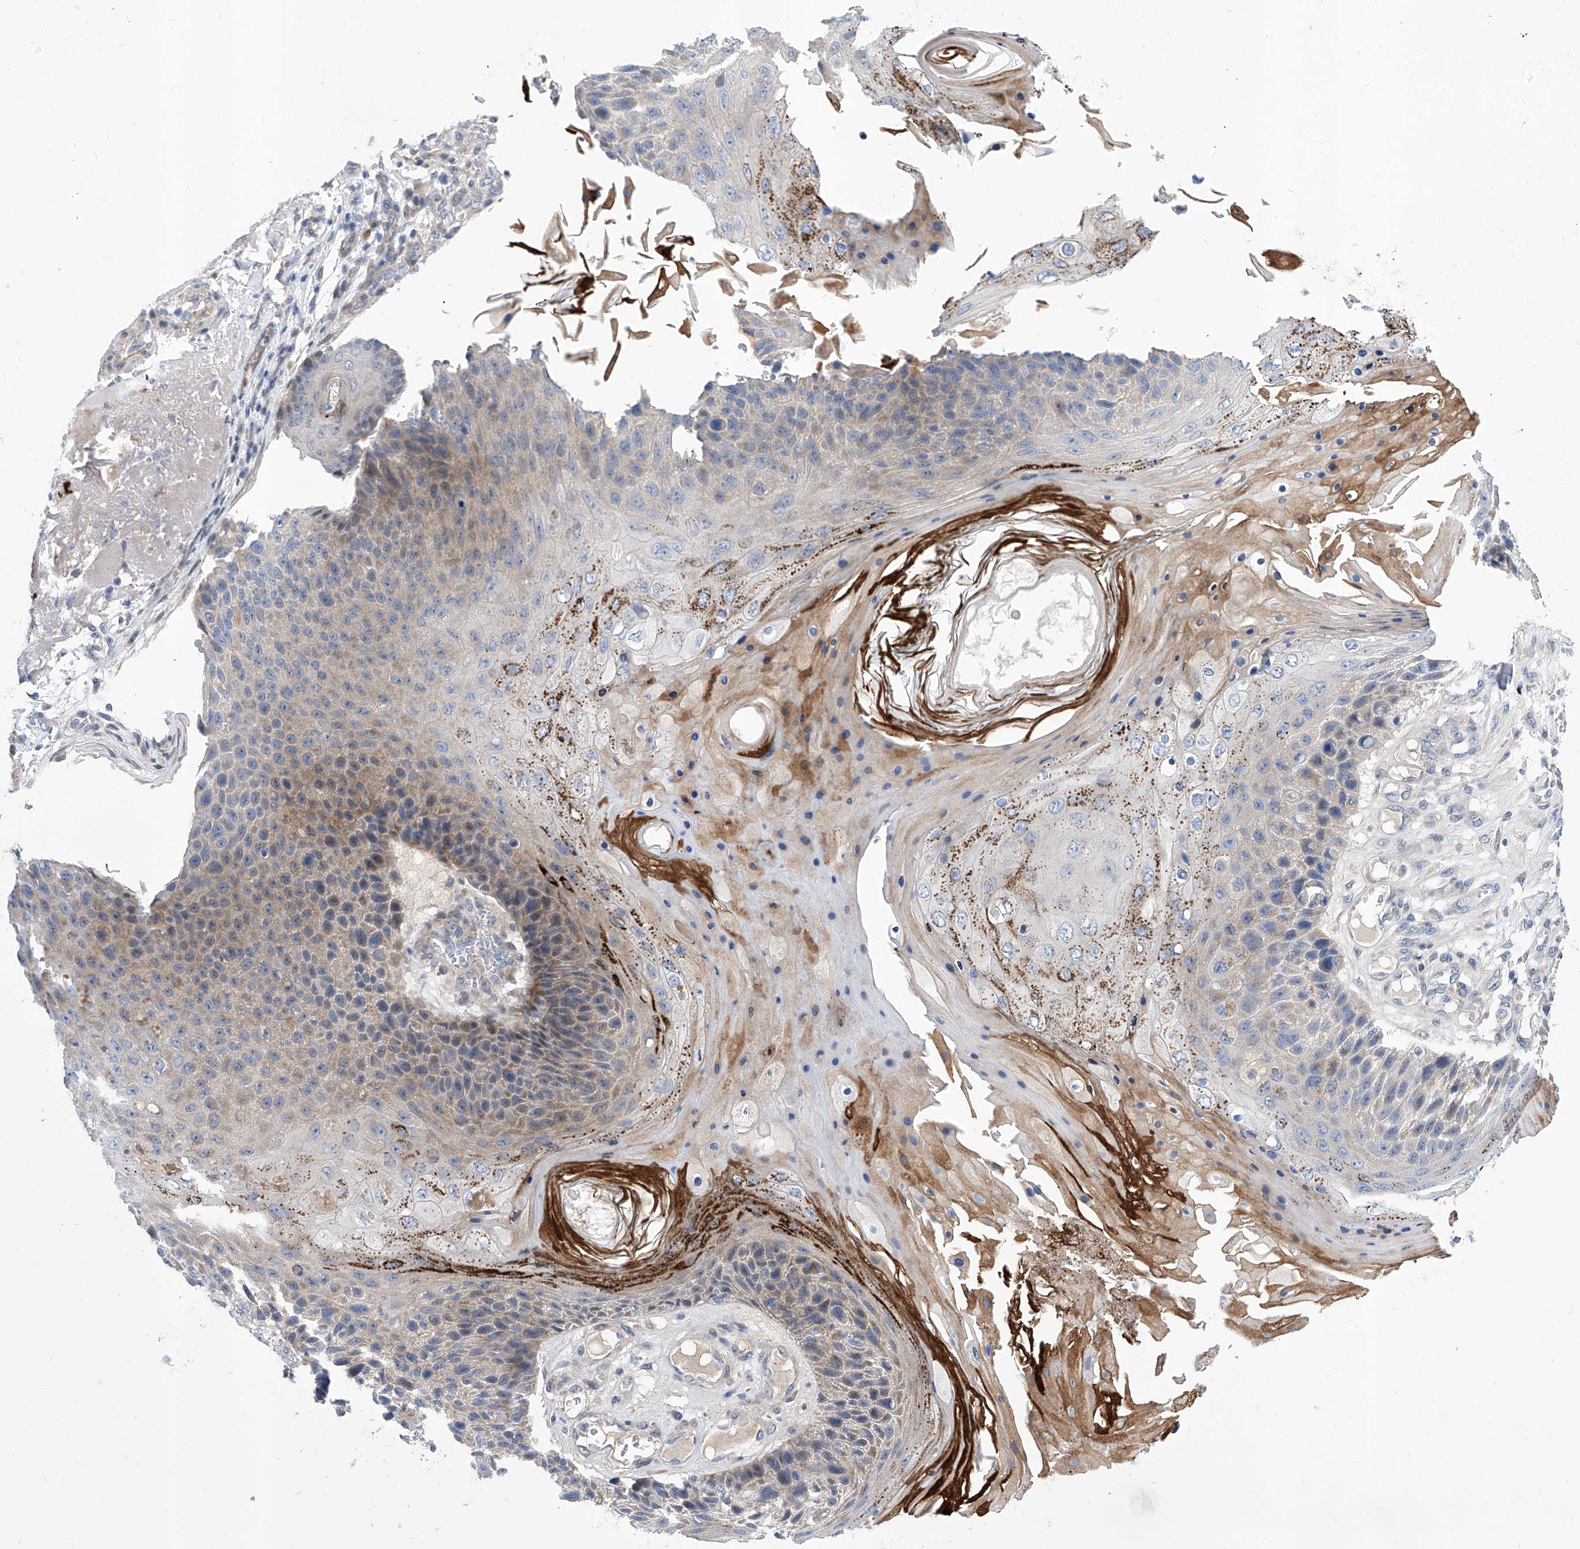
{"staining": {"intensity": "moderate", "quantity": "<25%", "location": "cytoplasmic/membranous"}, "tissue": "skin cancer", "cell_type": "Tumor cells", "image_type": "cancer", "snomed": [{"axis": "morphology", "description": "Squamous cell carcinoma, NOS"}, {"axis": "topography", "description": "Skin"}], "caption": "Tumor cells exhibit low levels of moderate cytoplasmic/membranous expression in approximately <25% of cells in human squamous cell carcinoma (skin).", "gene": "SRBD1", "patient": {"sex": "female", "age": 88}}